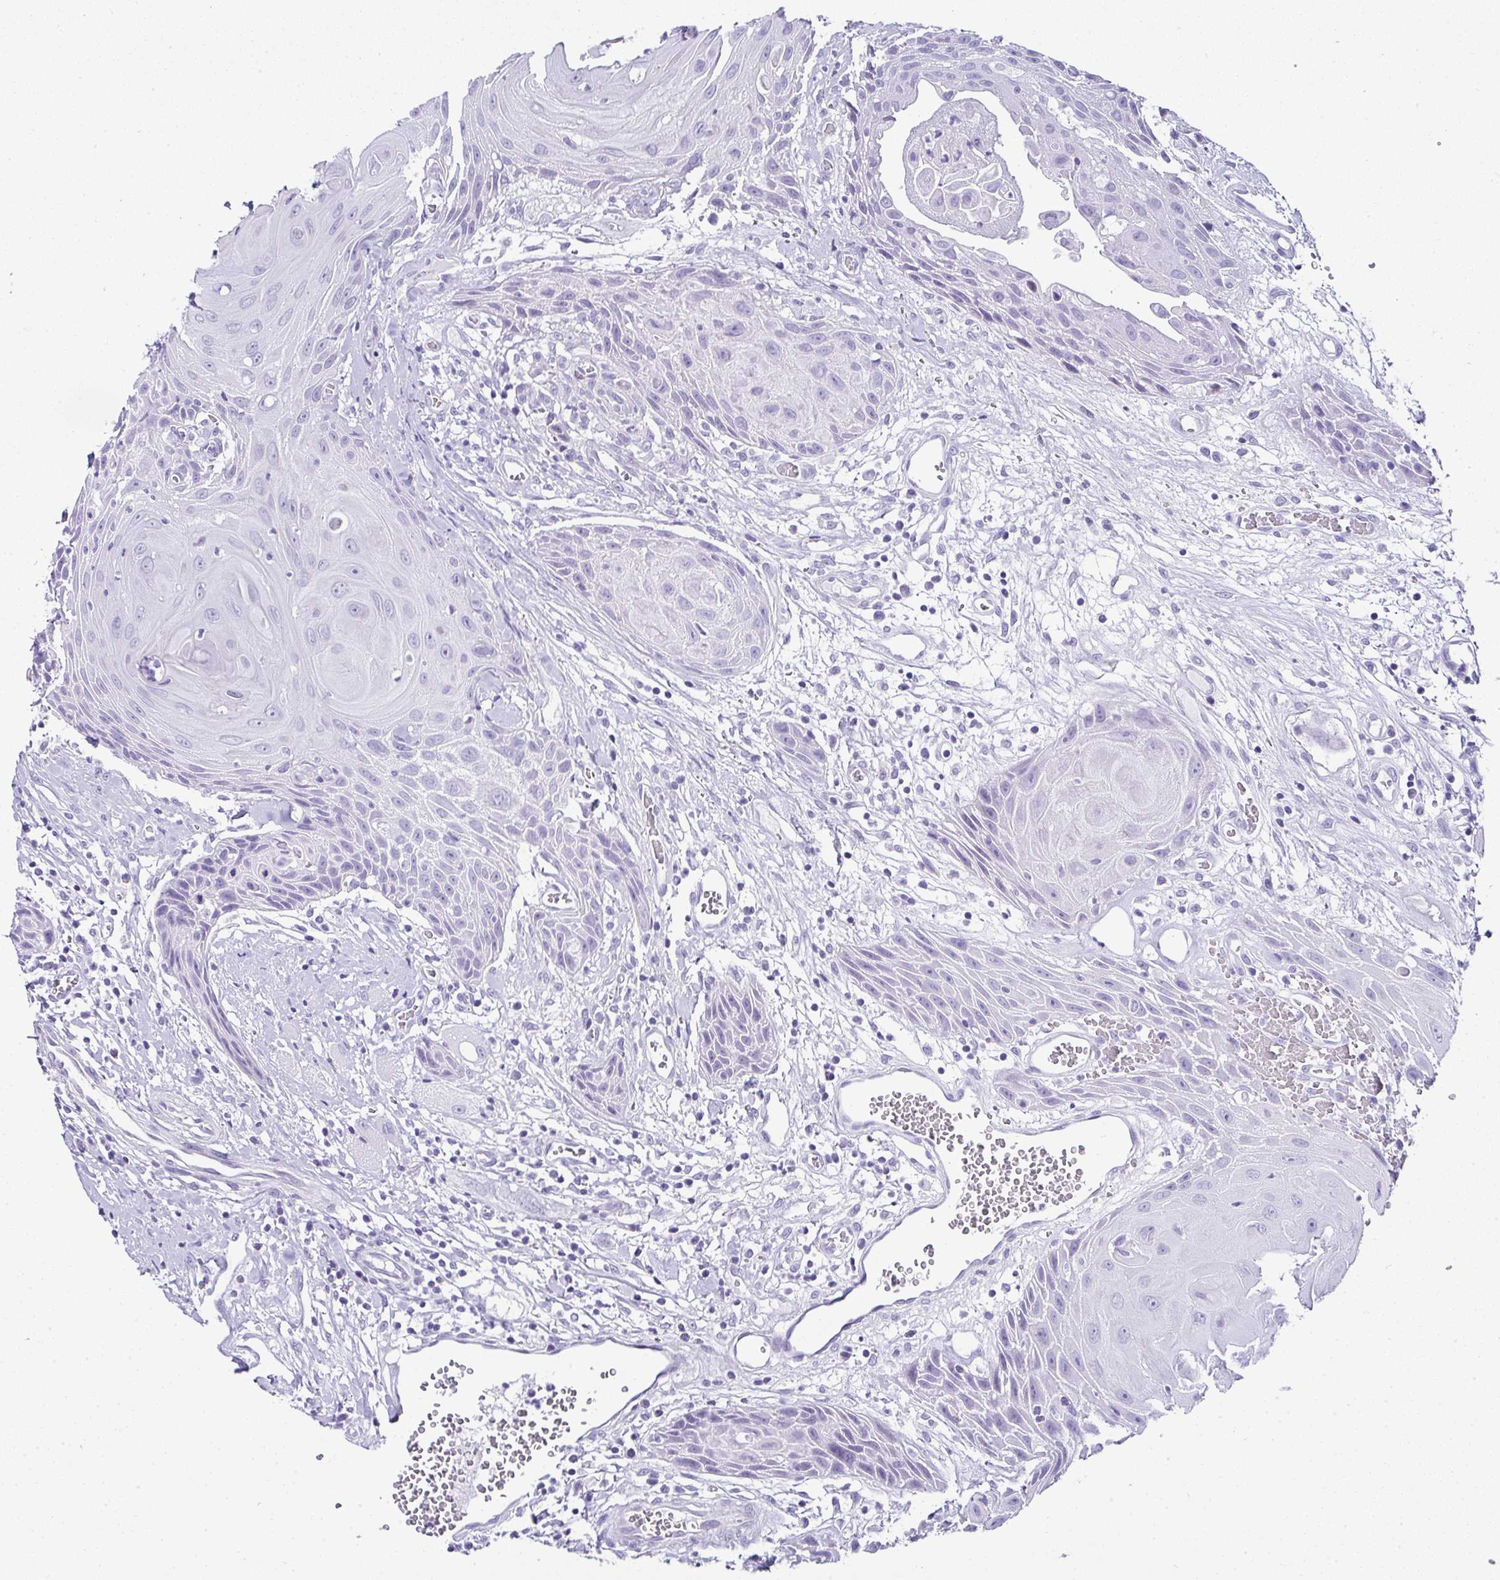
{"staining": {"intensity": "negative", "quantity": "none", "location": "none"}, "tissue": "head and neck cancer", "cell_type": "Tumor cells", "image_type": "cancer", "snomed": [{"axis": "morphology", "description": "Squamous cell carcinoma, NOS"}, {"axis": "topography", "description": "Oral tissue"}, {"axis": "topography", "description": "Head-Neck"}], "caption": "There is no significant staining in tumor cells of head and neck squamous cell carcinoma.", "gene": "RNF183", "patient": {"sex": "male", "age": 49}}